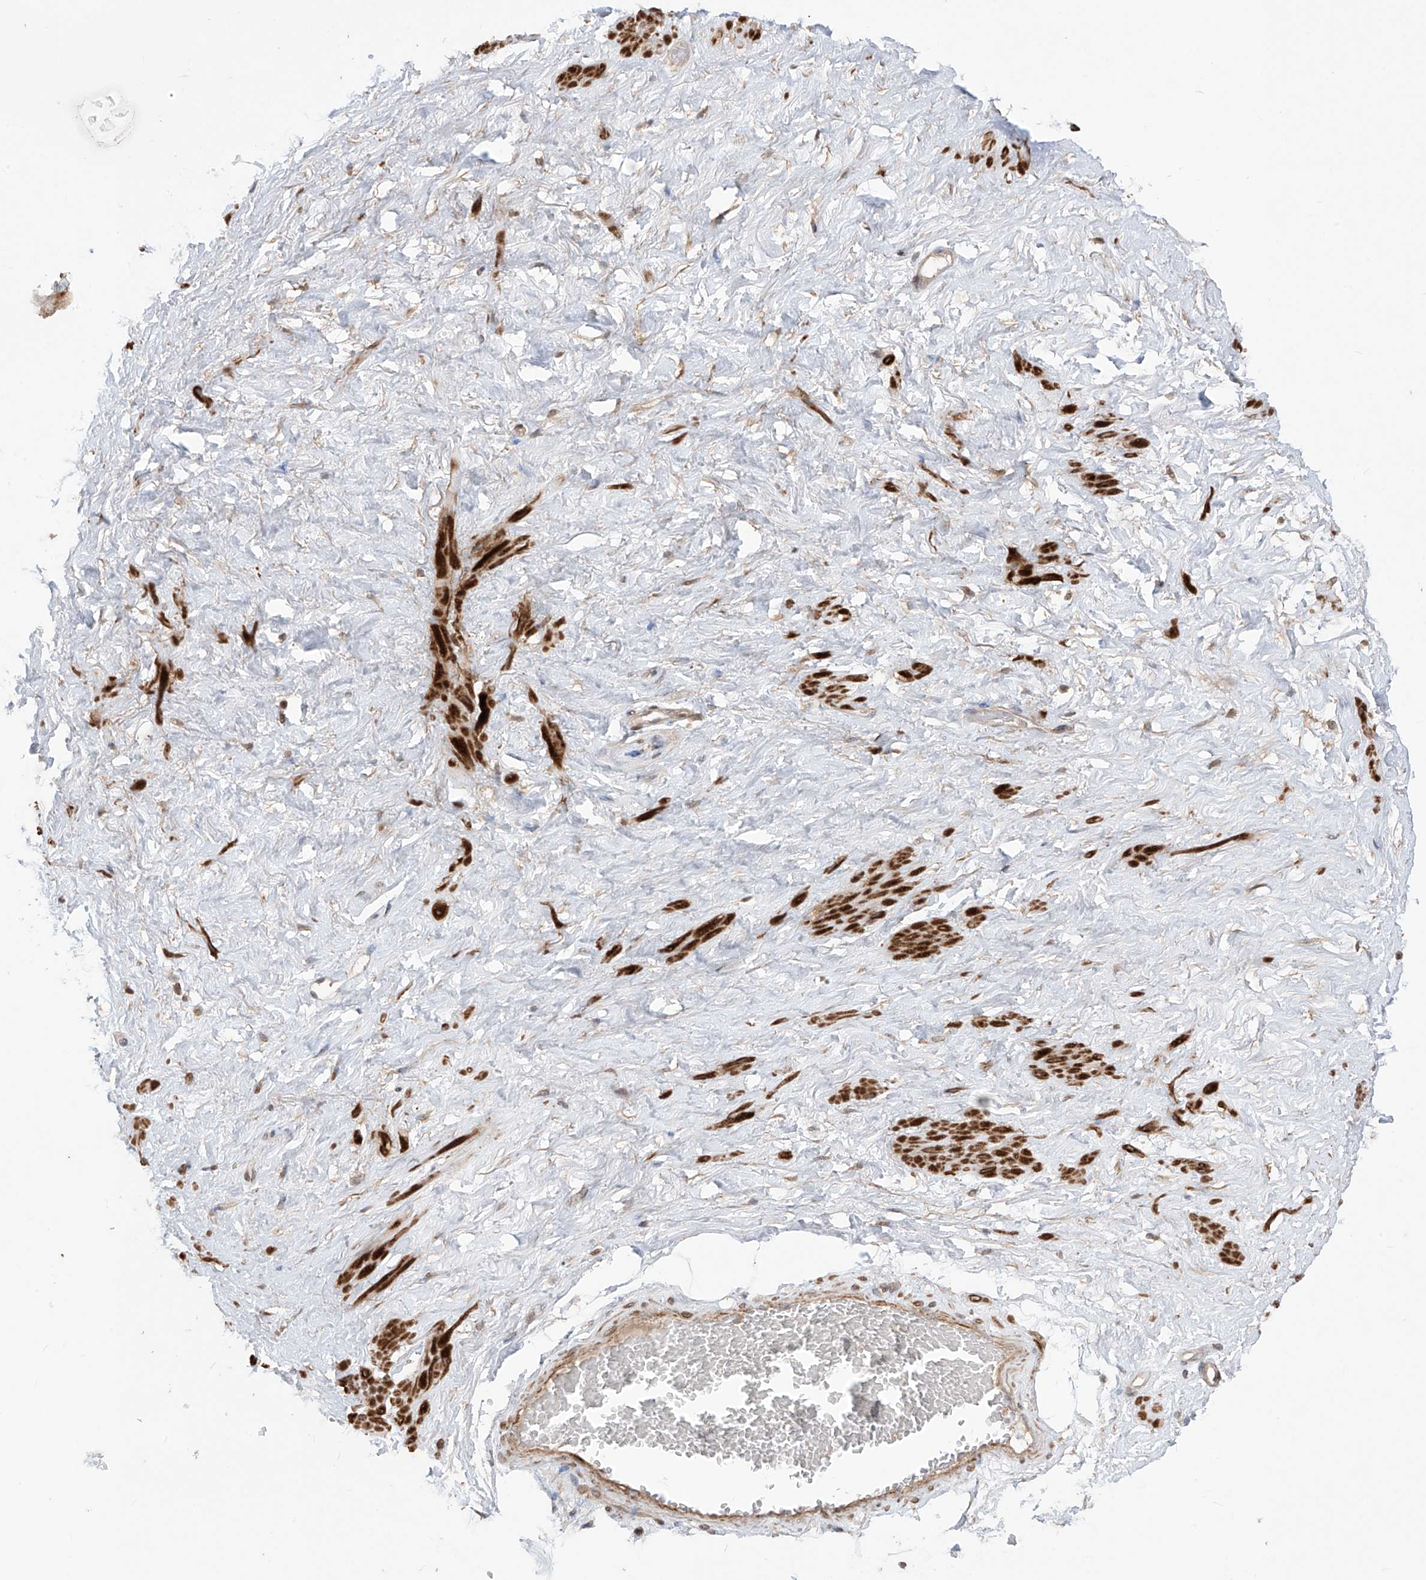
{"staining": {"intensity": "negative", "quantity": "none", "location": "none"}, "tissue": "adipose tissue", "cell_type": "Adipocytes", "image_type": "normal", "snomed": [{"axis": "morphology", "description": "Normal tissue, NOS"}, {"axis": "morphology", "description": "Adenocarcinoma, Low grade"}, {"axis": "topography", "description": "Prostate"}, {"axis": "topography", "description": "Peripheral nerve tissue"}], "caption": "DAB (3,3'-diaminobenzidine) immunohistochemical staining of normal human adipose tissue displays no significant positivity in adipocytes. (DAB (3,3'-diaminobenzidine) IHC, high magnification).", "gene": "LRRC74A", "patient": {"sex": "male", "age": 63}}